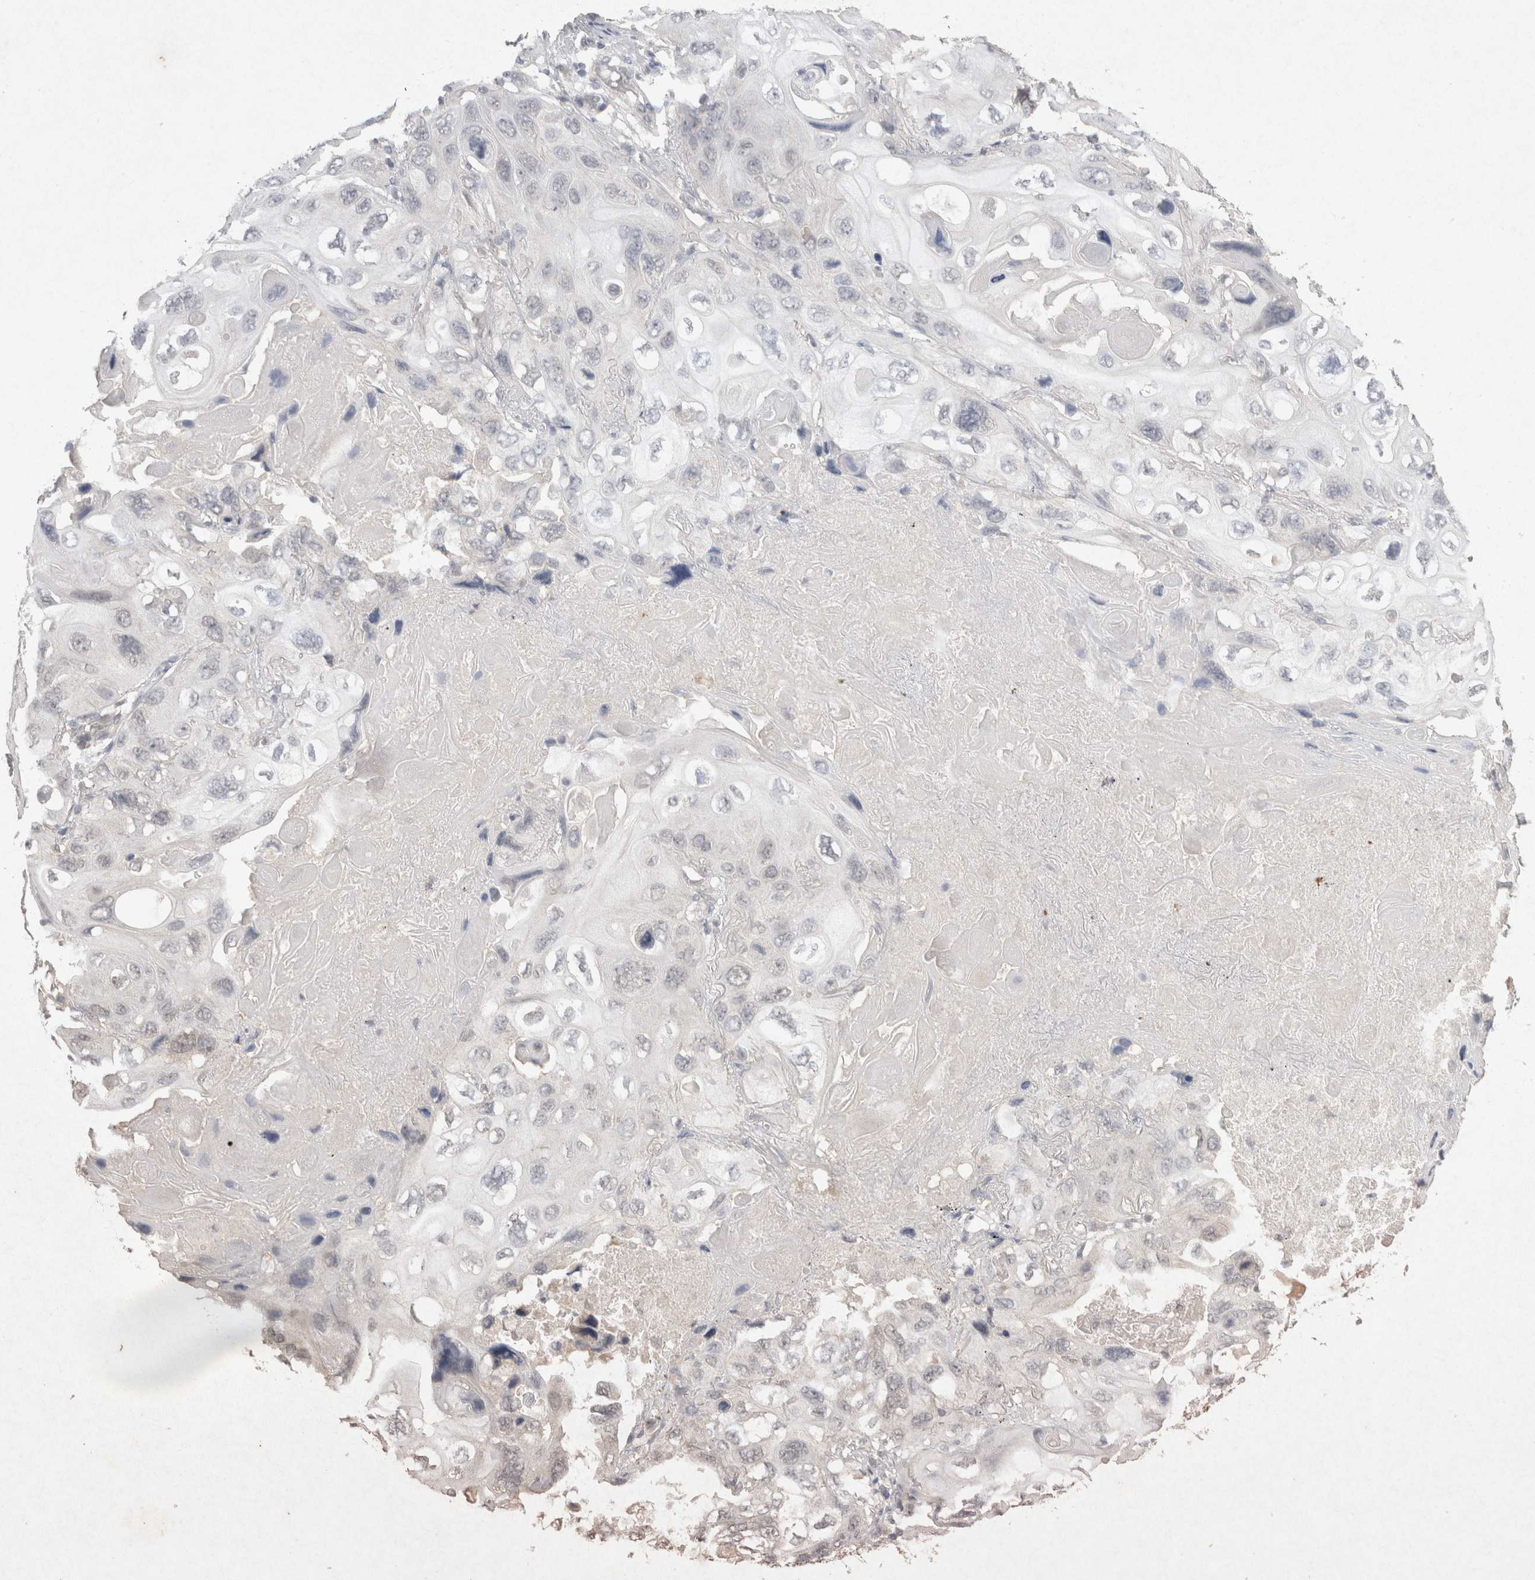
{"staining": {"intensity": "negative", "quantity": "none", "location": "none"}, "tissue": "lung cancer", "cell_type": "Tumor cells", "image_type": "cancer", "snomed": [{"axis": "morphology", "description": "Squamous cell carcinoma, NOS"}, {"axis": "topography", "description": "Lung"}], "caption": "Squamous cell carcinoma (lung) was stained to show a protein in brown. There is no significant staining in tumor cells.", "gene": "LYVE1", "patient": {"sex": "female", "age": 73}}